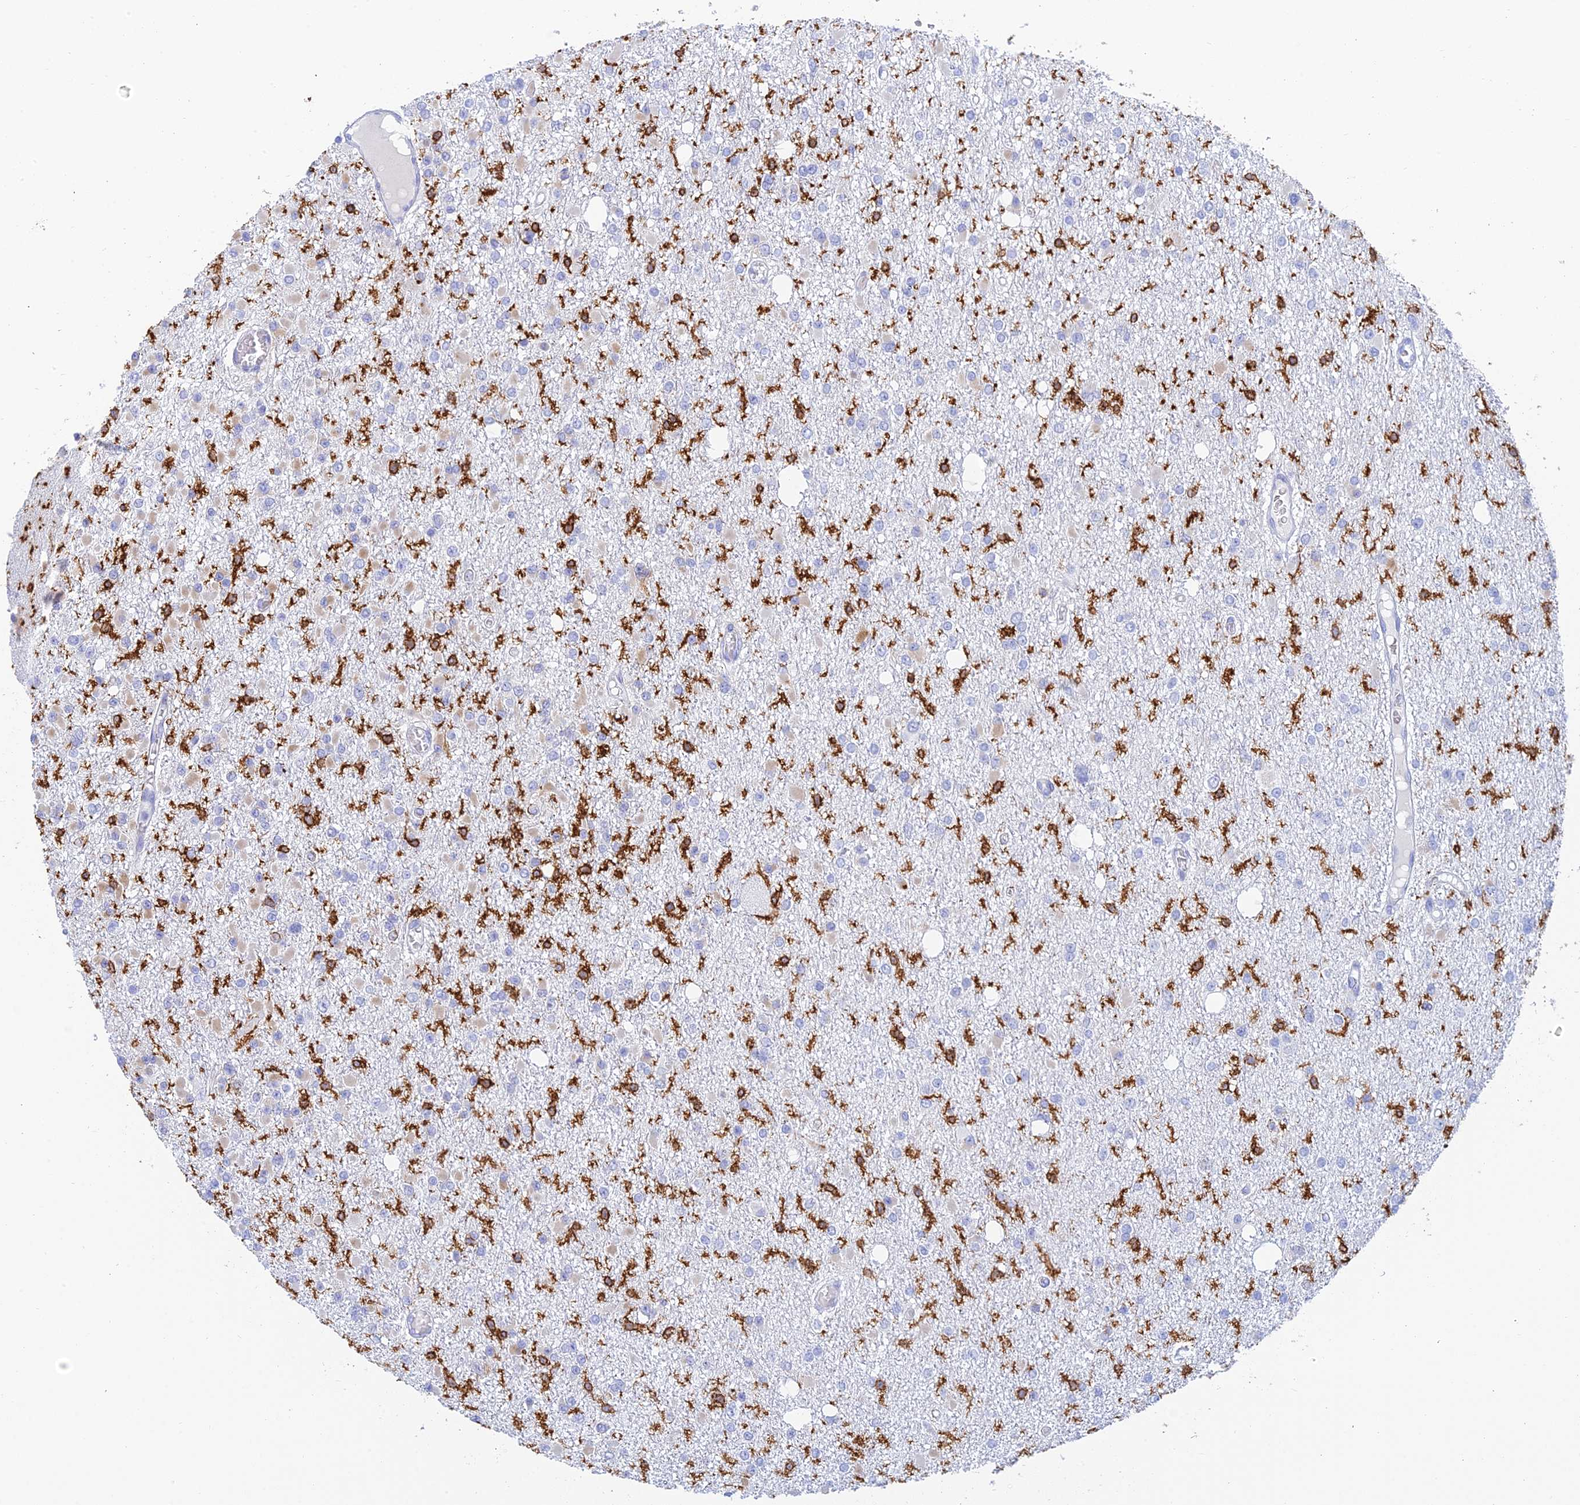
{"staining": {"intensity": "negative", "quantity": "none", "location": "none"}, "tissue": "glioma", "cell_type": "Tumor cells", "image_type": "cancer", "snomed": [{"axis": "morphology", "description": "Glioma, malignant, Low grade"}, {"axis": "topography", "description": "Brain"}], "caption": "The image reveals no significant expression in tumor cells of glioma.", "gene": "CEP152", "patient": {"sex": "female", "age": 22}}